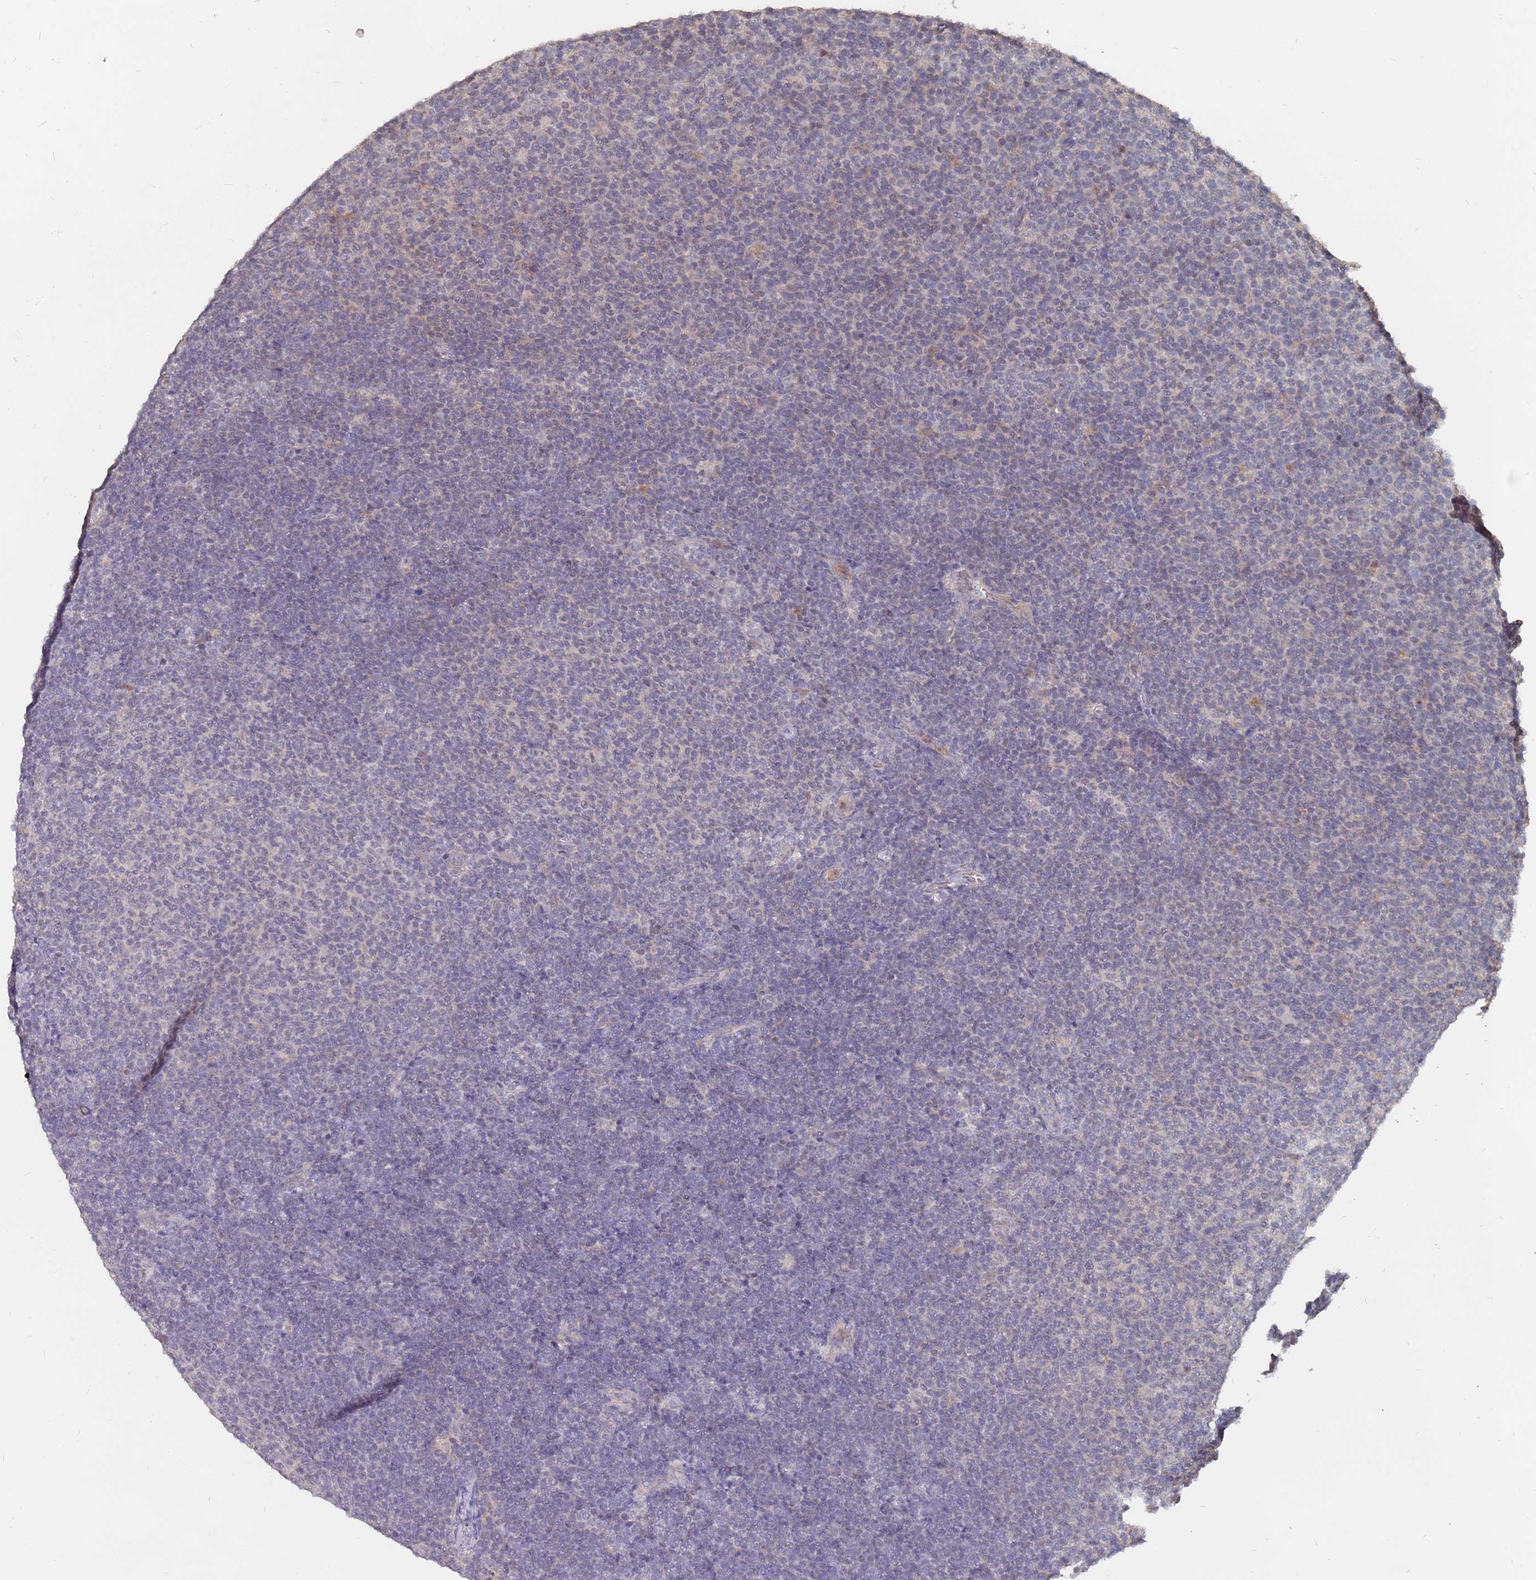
{"staining": {"intensity": "negative", "quantity": "none", "location": "none"}, "tissue": "lymphoma", "cell_type": "Tumor cells", "image_type": "cancer", "snomed": [{"axis": "morphology", "description": "Malignant lymphoma, non-Hodgkin's type, Low grade"}, {"axis": "topography", "description": "Lymph node"}], "caption": "Tumor cells show no significant staining in low-grade malignant lymphoma, non-Hodgkin's type.", "gene": "TCEANC2", "patient": {"sex": "male", "age": 66}}